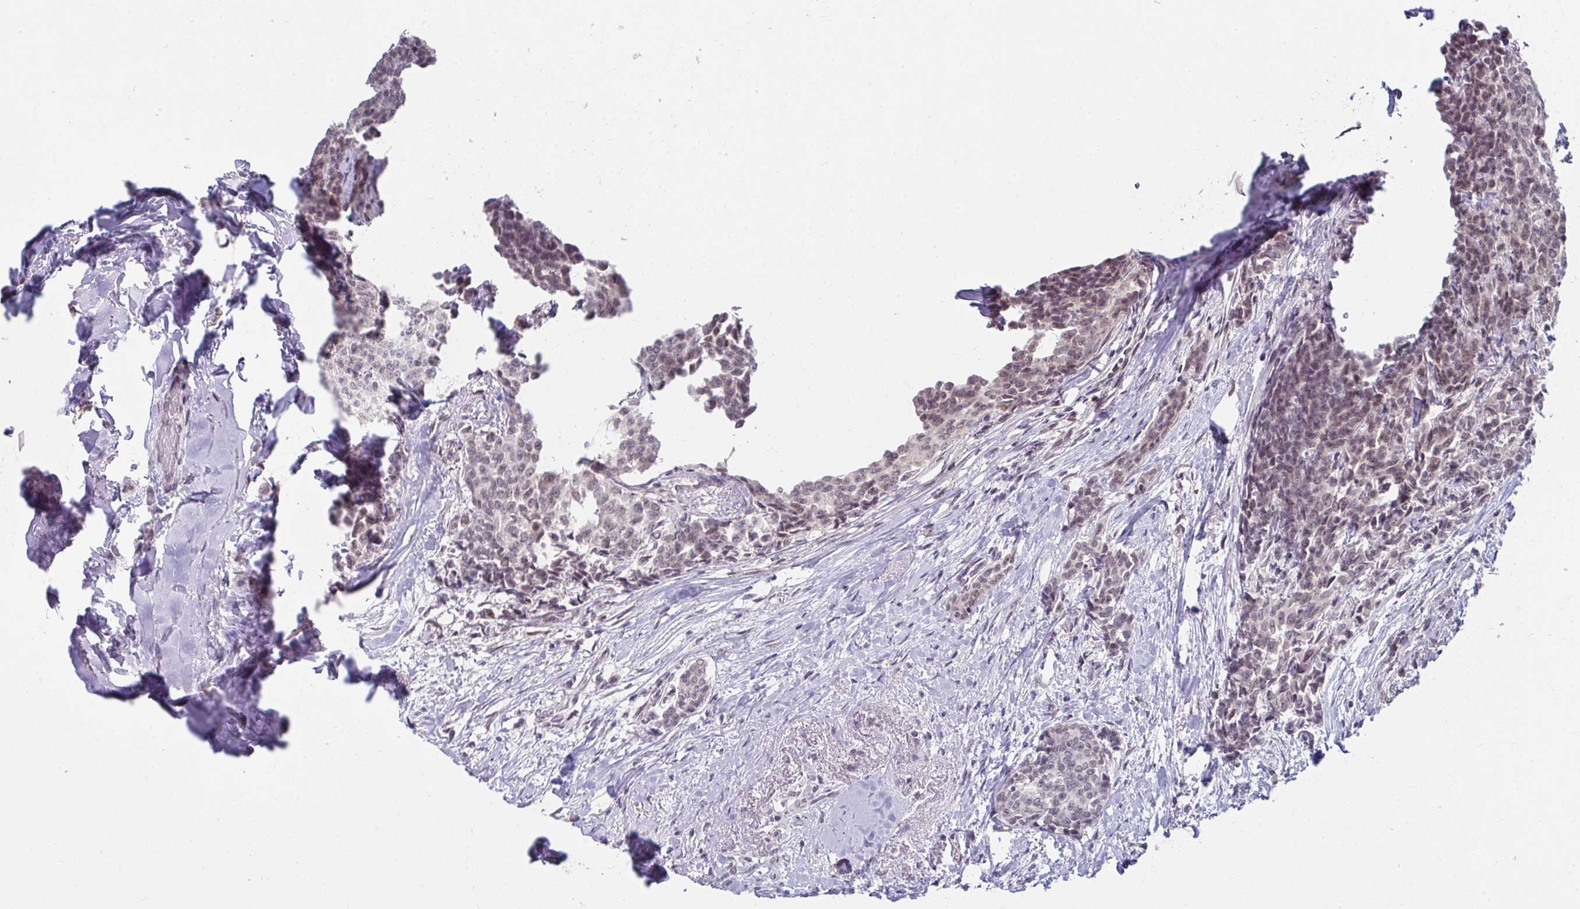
{"staining": {"intensity": "weak", "quantity": ">75%", "location": "nuclear"}, "tissue": "breast cancer", "cell_type": "Tumor cells", "image_type": "cancer", "snomed": [{"axis": "morphology", "description": "Duct carcinoma"}, {"axis": "topography", "description": "Breast"}], "caption": "Weak nuclear expression is appreciated in approximately >75% of tumor cells in breast cancer.", "gene": "NUP133", "patient": {"sex": "female", "age": 91}}